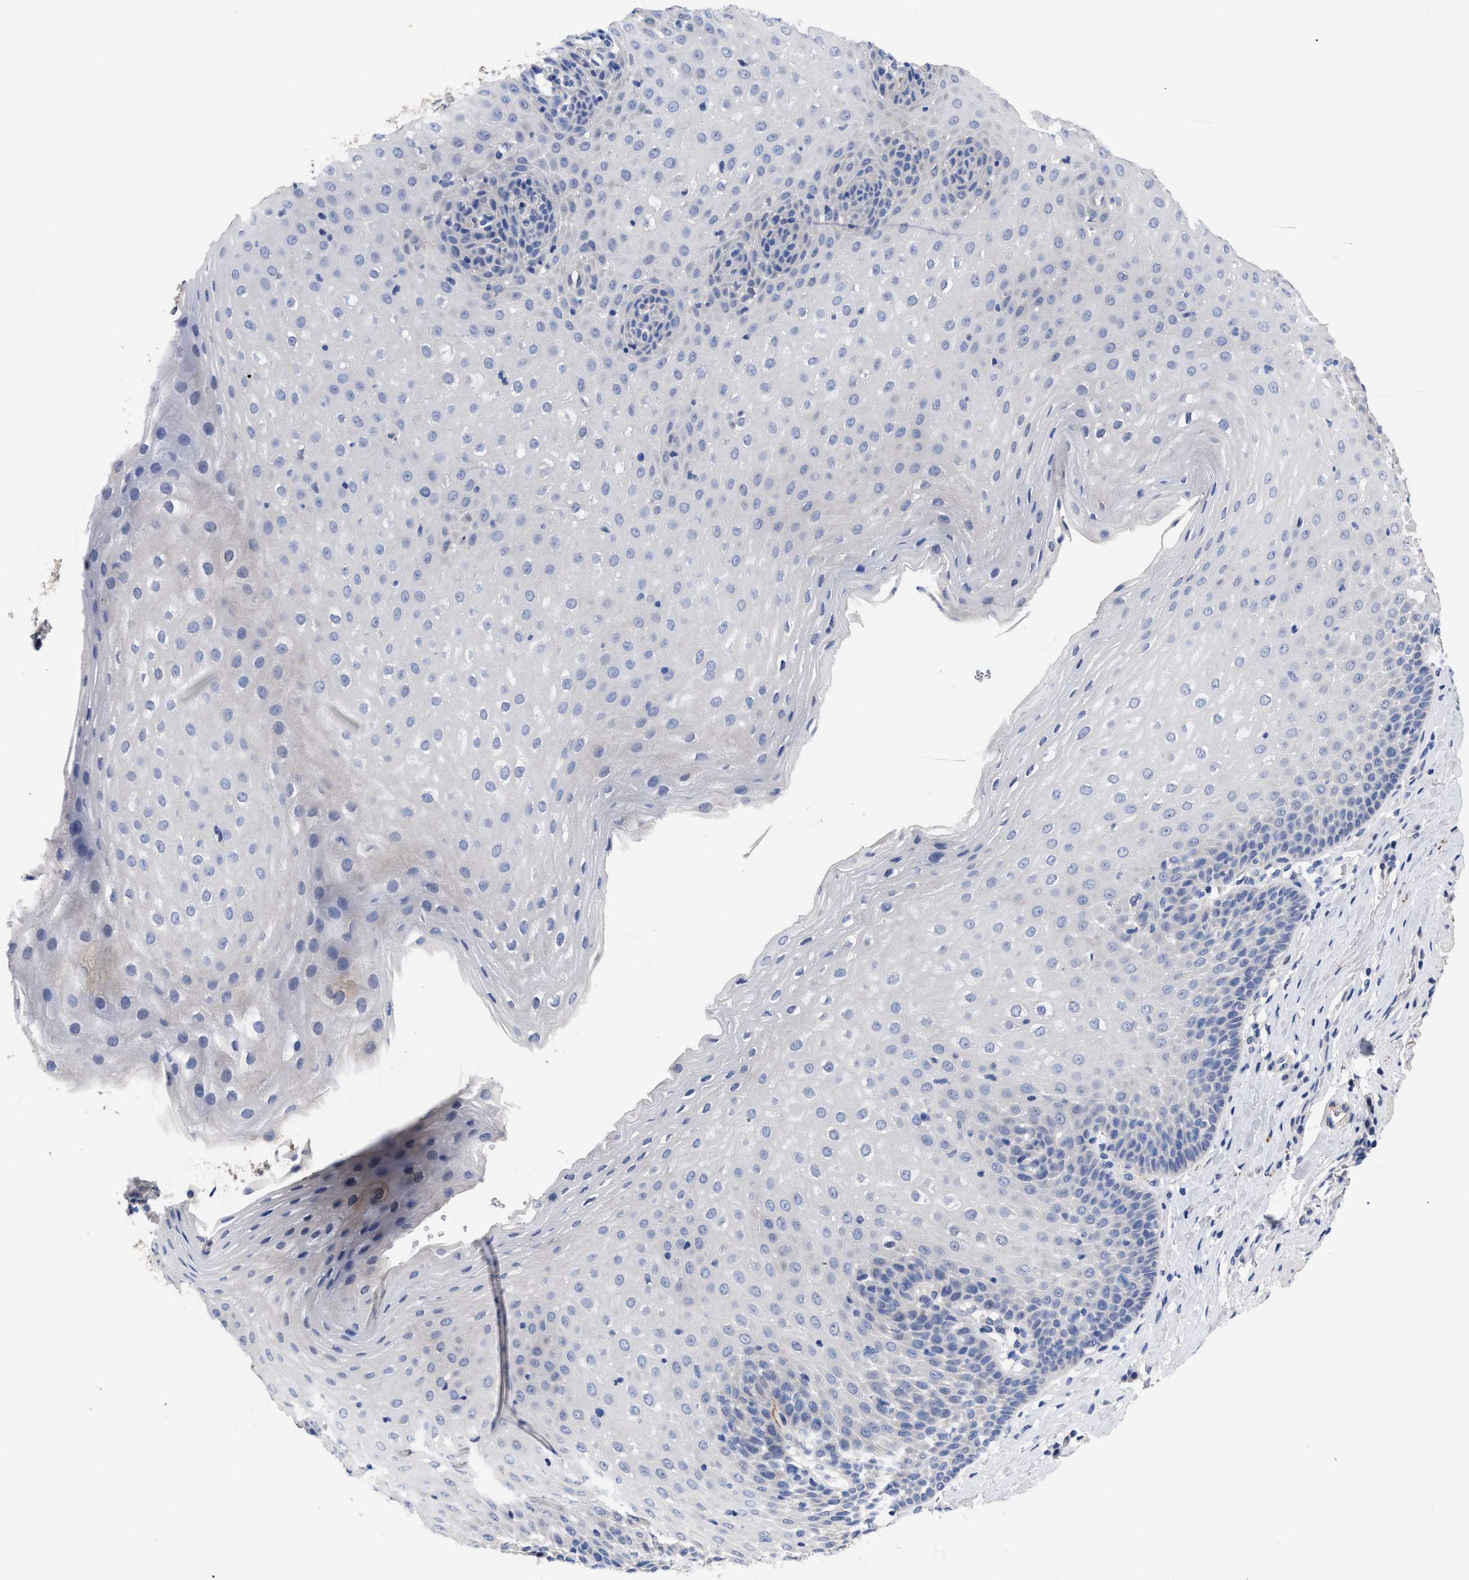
{"staining": {"intensity": "negative", "quantity": "none", "location": "none"}, "tissue": "esophagus", "cell_type": "Squamous epithelial cells", "image_type": "normal", "snomed": [{"axis": "morphology", "description": "Normal tissue, NOS"}, {"axis": "topography", "description": "Esophagus"}], "caption": "Image shows no protein expression in squamous epithelial cells of normal esophagus.", "gene": "CCN5", "patient": {"sex": "female", "age": 61}}